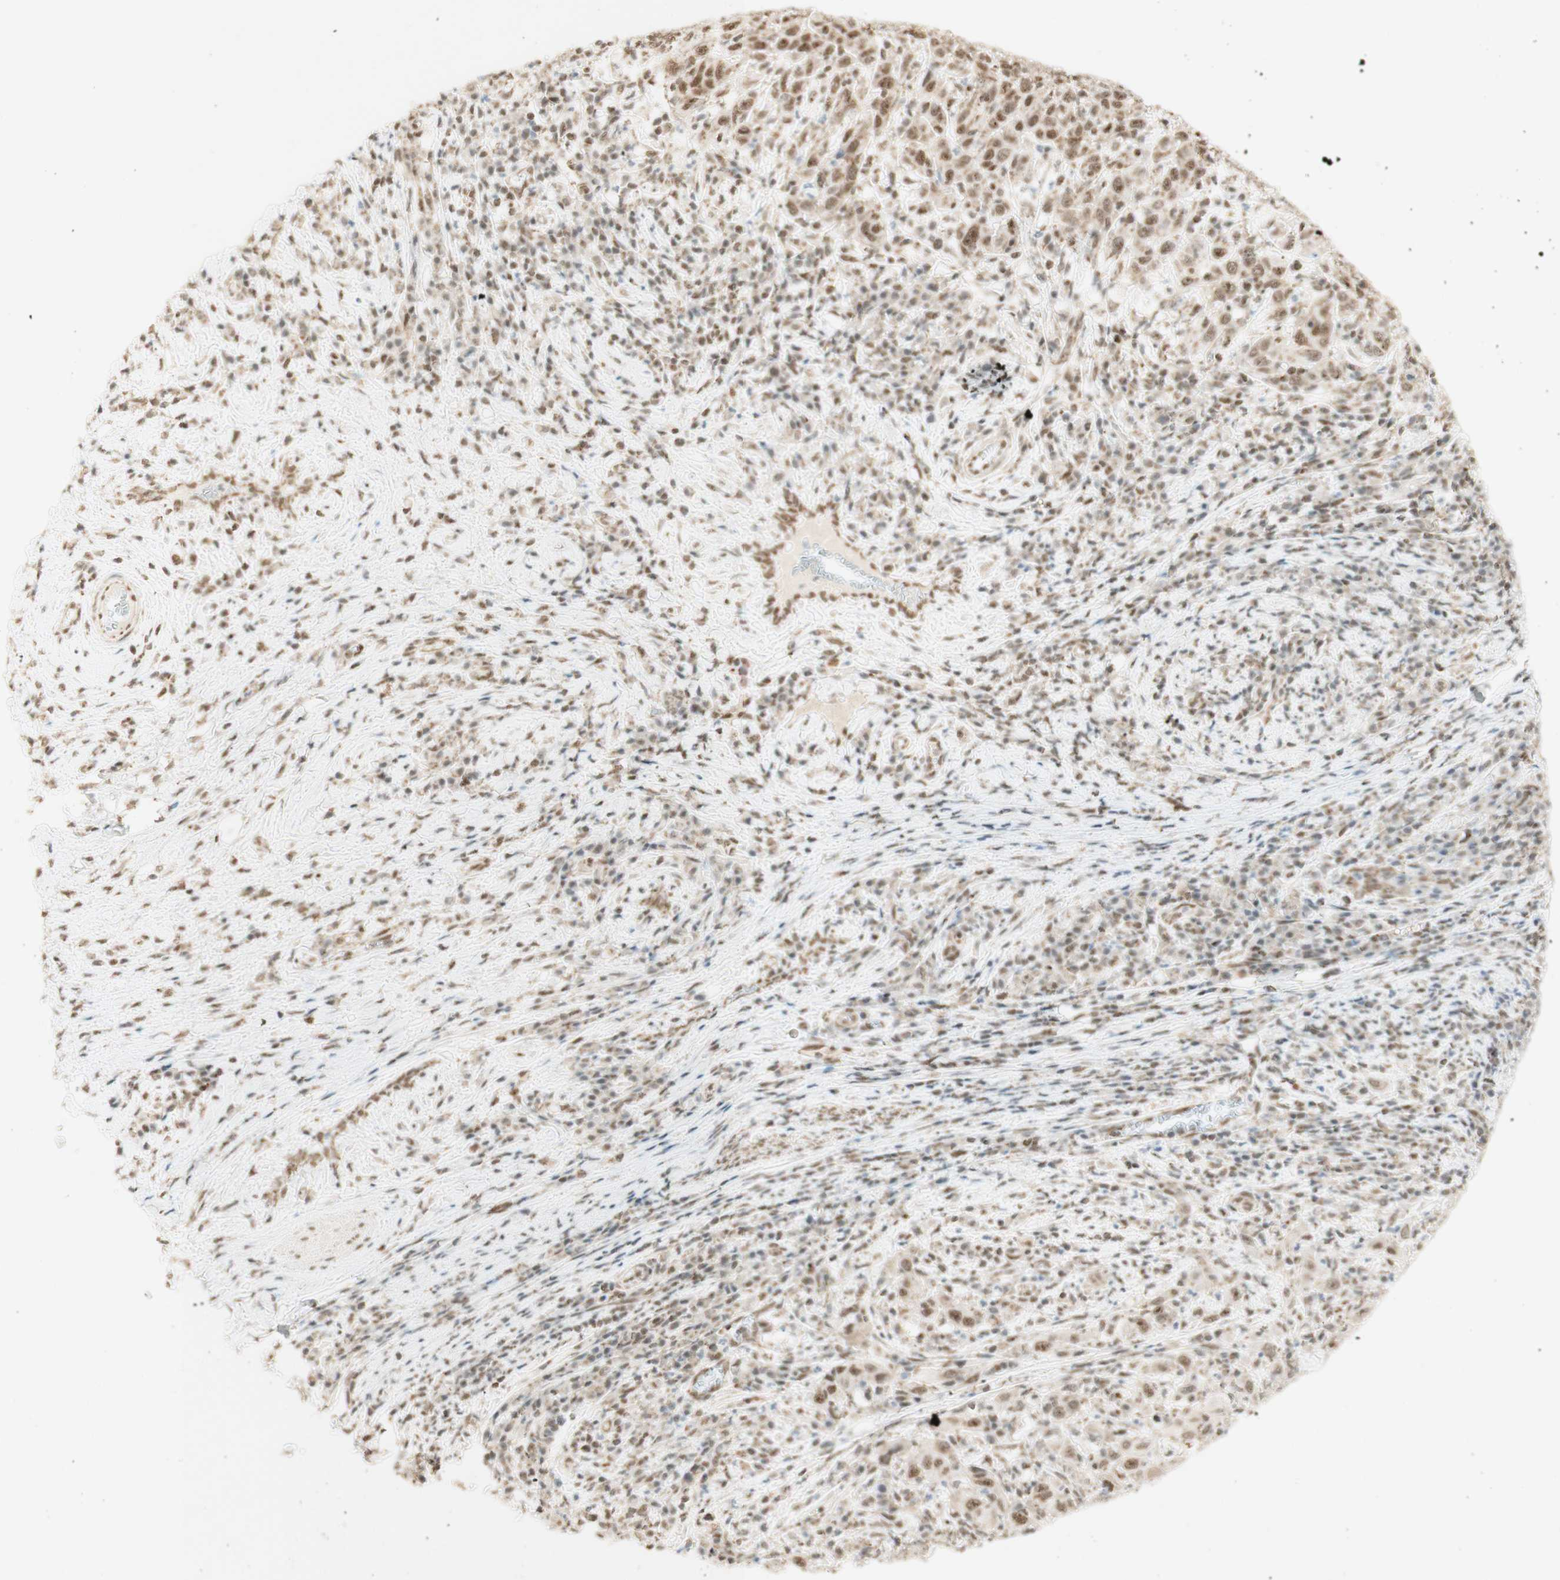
{"staining": {"intensity": "moderate", "quantity": ">75%", "location": "nuclear"}, "tissue": "cervical cancer", "cell_type": "Tumor cells", "image_type": "cancer", "snomed": [{"axis": "morphology", "description": "Squamous cell carcinoma, NOS"}, {"axis": "topography", "description": "Cervix"}], "caption": "A high-resolution micrograph shows immunohistochemistry staining of cervical cancer, which exhibits moderate nuclear expression in approximately >75% of tumor cells.", "gene": "ZNF782", "patient": {"sex": "female", "age": 46}}